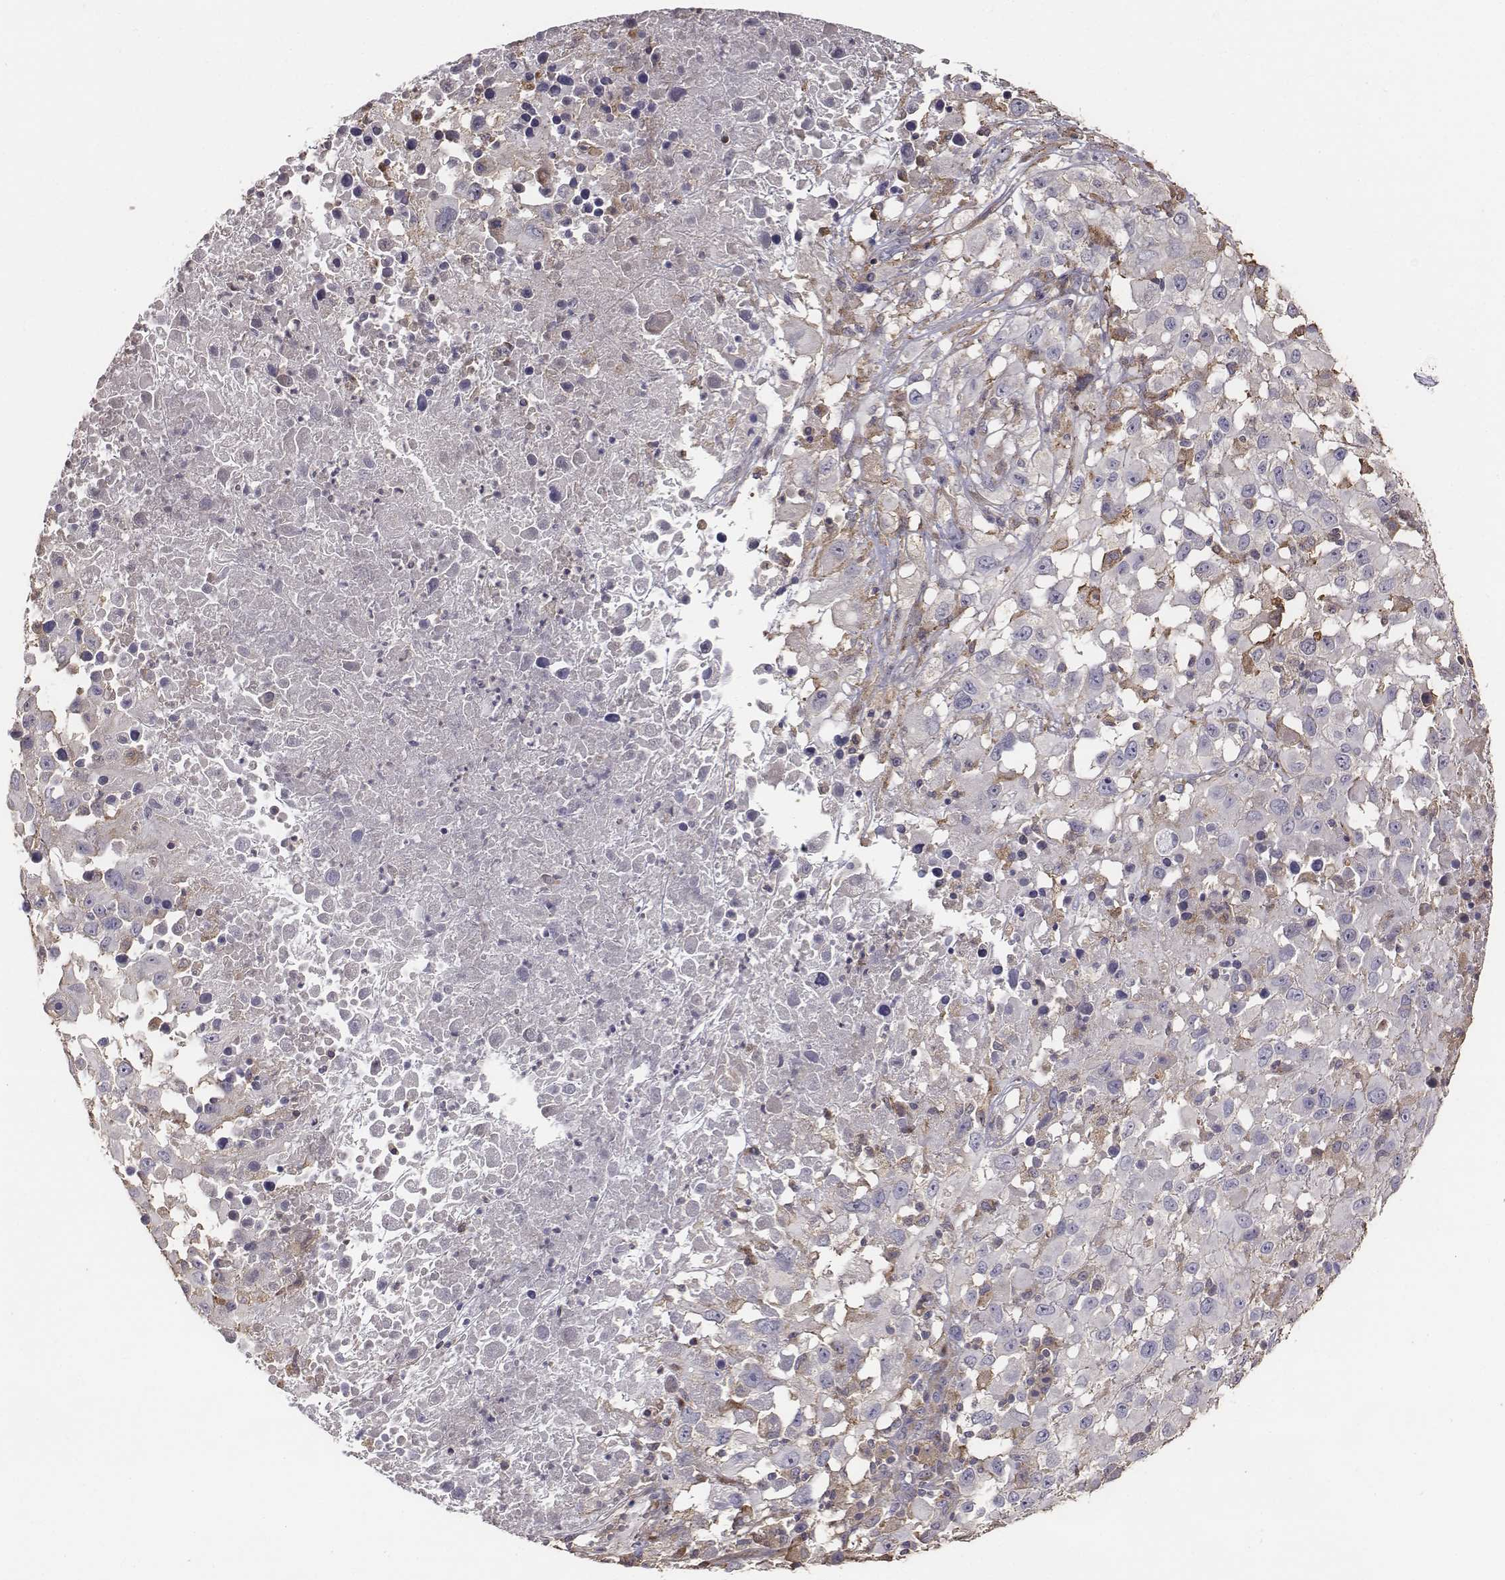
{"staining": {"intensity": "negative", "quantity": "none", "location": "none"}, "tissue": "melanoma", "cell_type": "Tumor cells", "image_type": "cancer", "snomed": [{"axis": "morphology", "description": "Malignant melanoma, Metastatic site"}, {"axis": "topography", "description": "Soft tissue"}], "caption": "Tumor cells show no significant staining in malignant melanoma (metastatic site).", "gene": "AP1B1", "patient": {"sex": "male", "age": 50}}